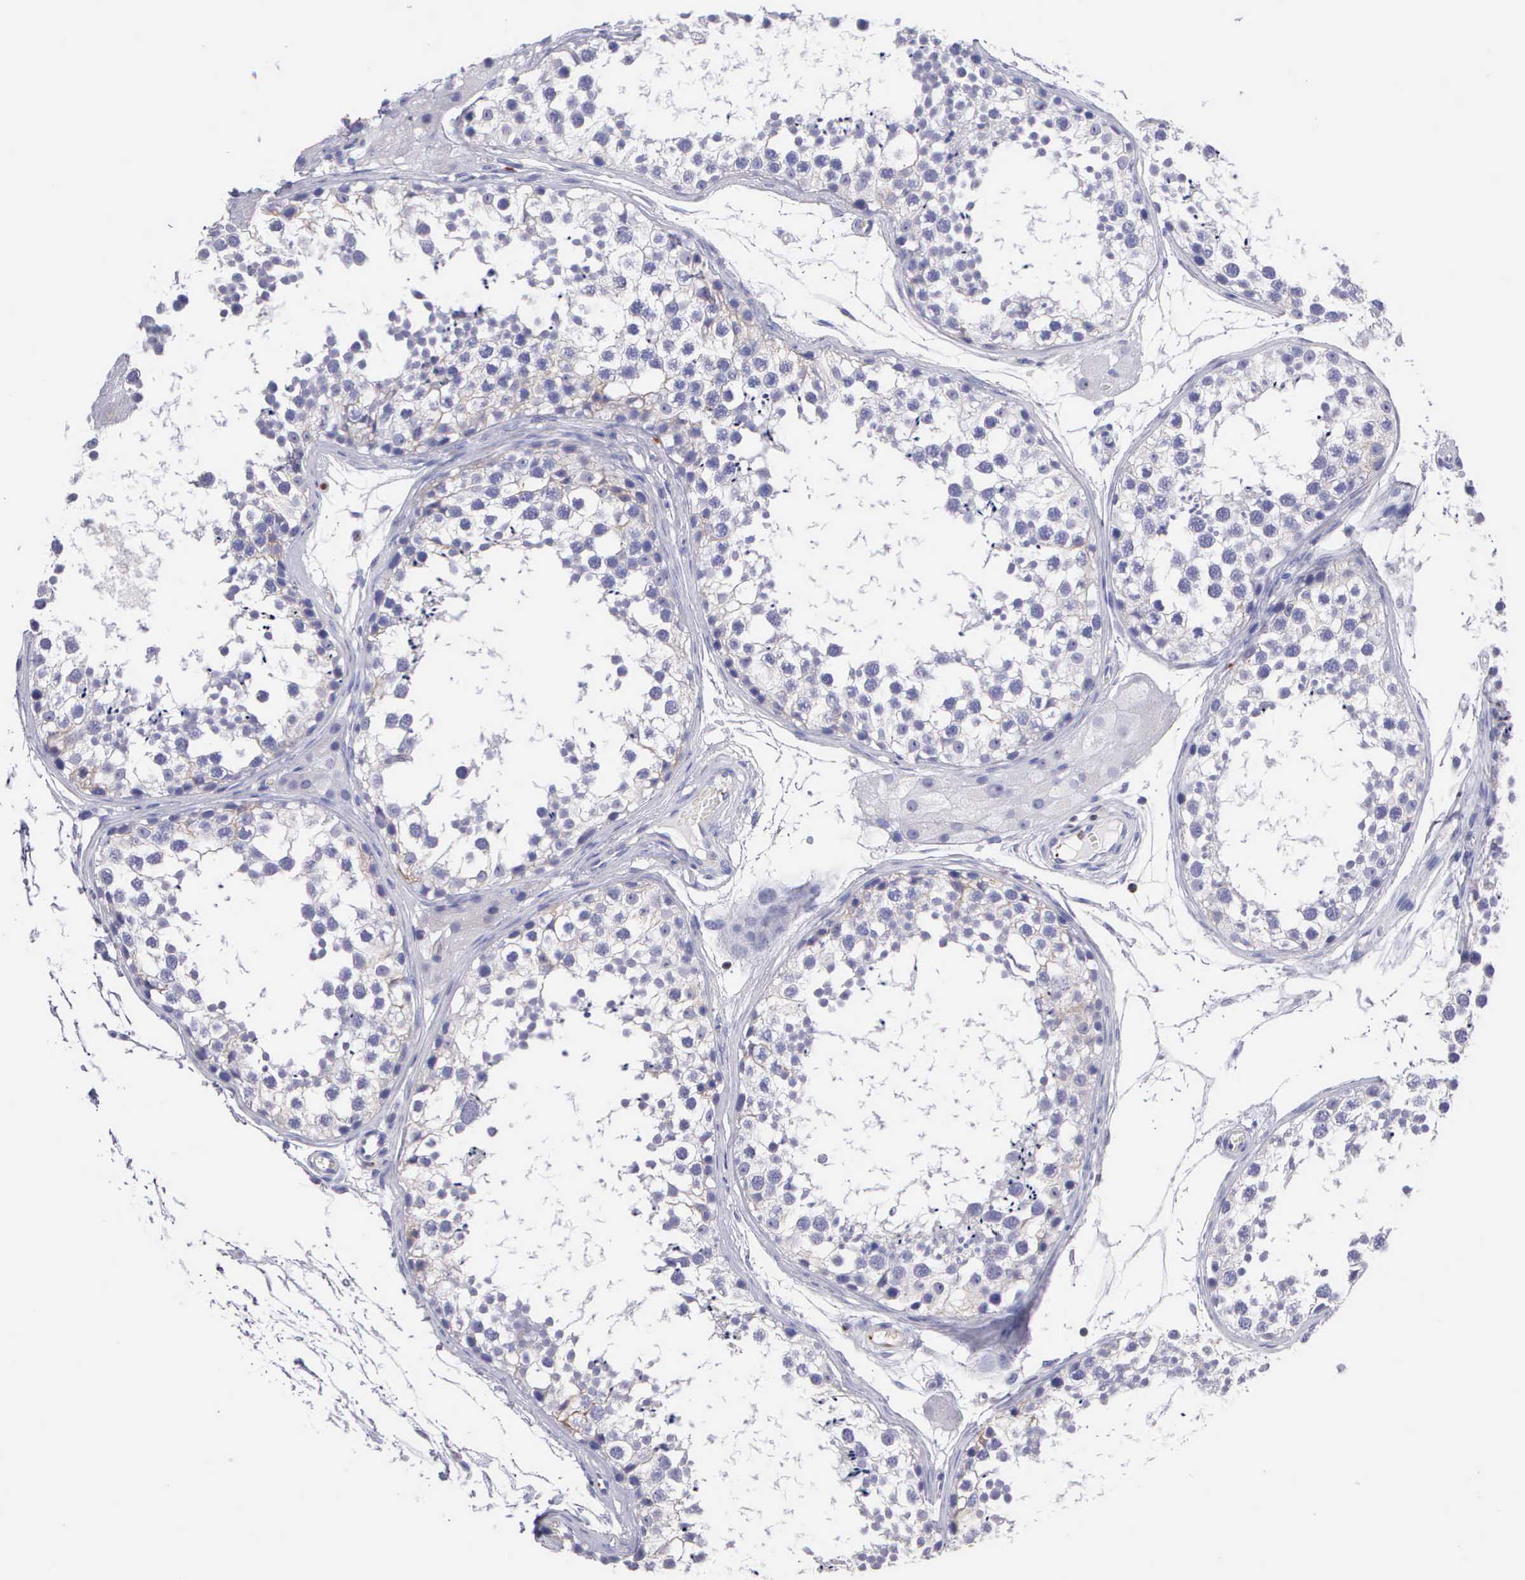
{"staining": {"intensity": "negative", "quantity": "none", "location": "none"}, "tissue": "testis", "cell_type": "Cells in seminiferous ducts", "image_type": "normal", "snomed": [{"axis": "morphology", "description": "Normal tissue, NOS"}, {"axis": "topography", "description": "Testis"}], "caption": "The micrograph displays no significant expression in cells in seminiferous ducts of testis. The staining is performed using DAB (3,3'-diaminobenzidine) brown chromogen with nuclei counter-stained in using hematoxylin.", "gene": "SRGN", "patient": {"sex": "male", "age": 57}}